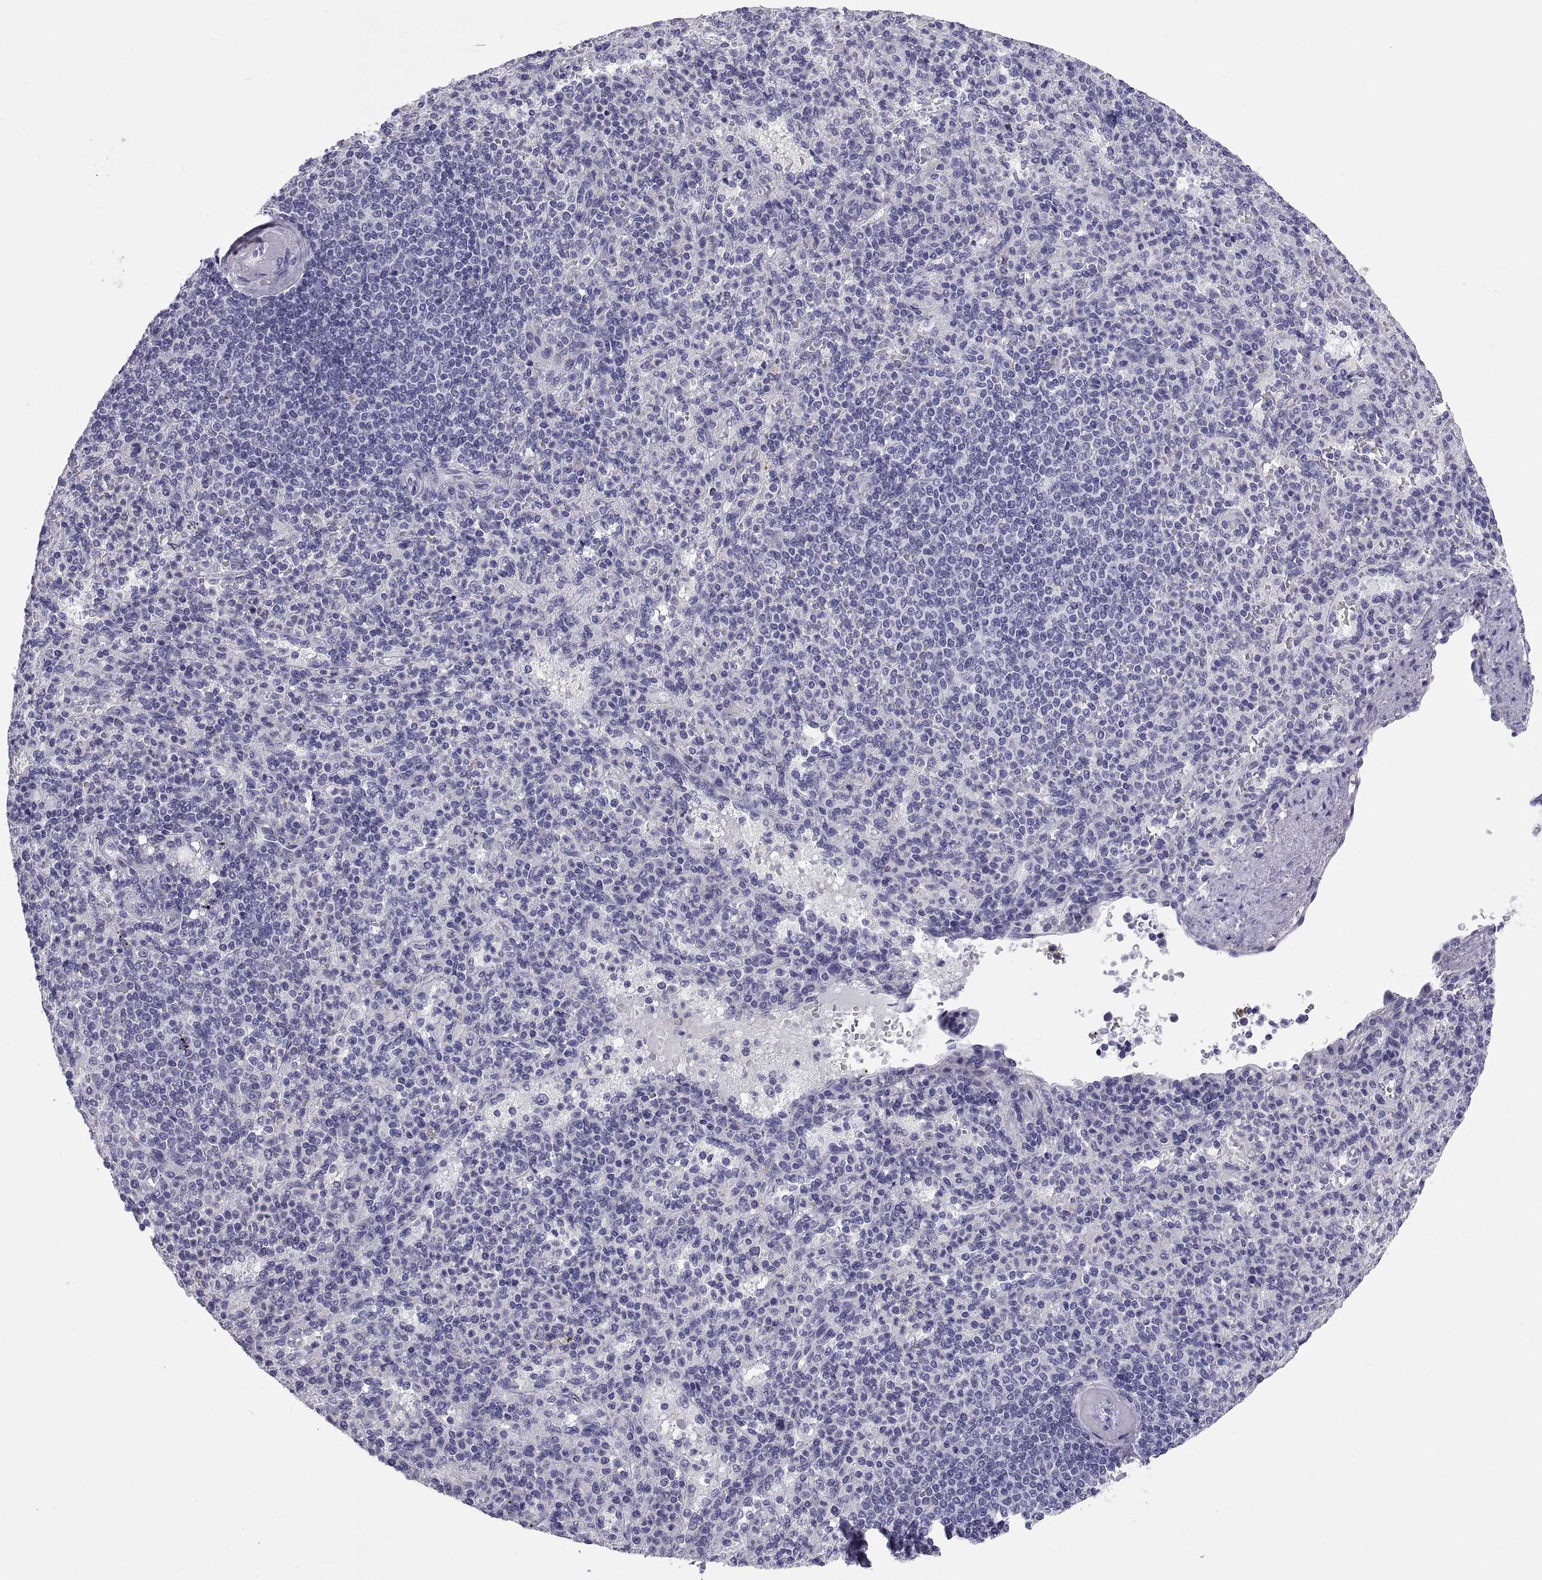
{"staining": {"intensity": "negative", "quantity": "none", "location": "none"}, "tissue": "spleen", "cell_type": "Cells in red pulp", "image_type": "normal", "snomed": [{"axis": "morphology", "description": "Normal tissue, NOS"}, {"axis": "topography", "description": "Spleen"}], "caption": "Spleen was stained to show a protein in brown. There is no significant expression in cells in red pulp.", "gene": "TEX13A", "patient": {"sex": "female", "age": 74}}